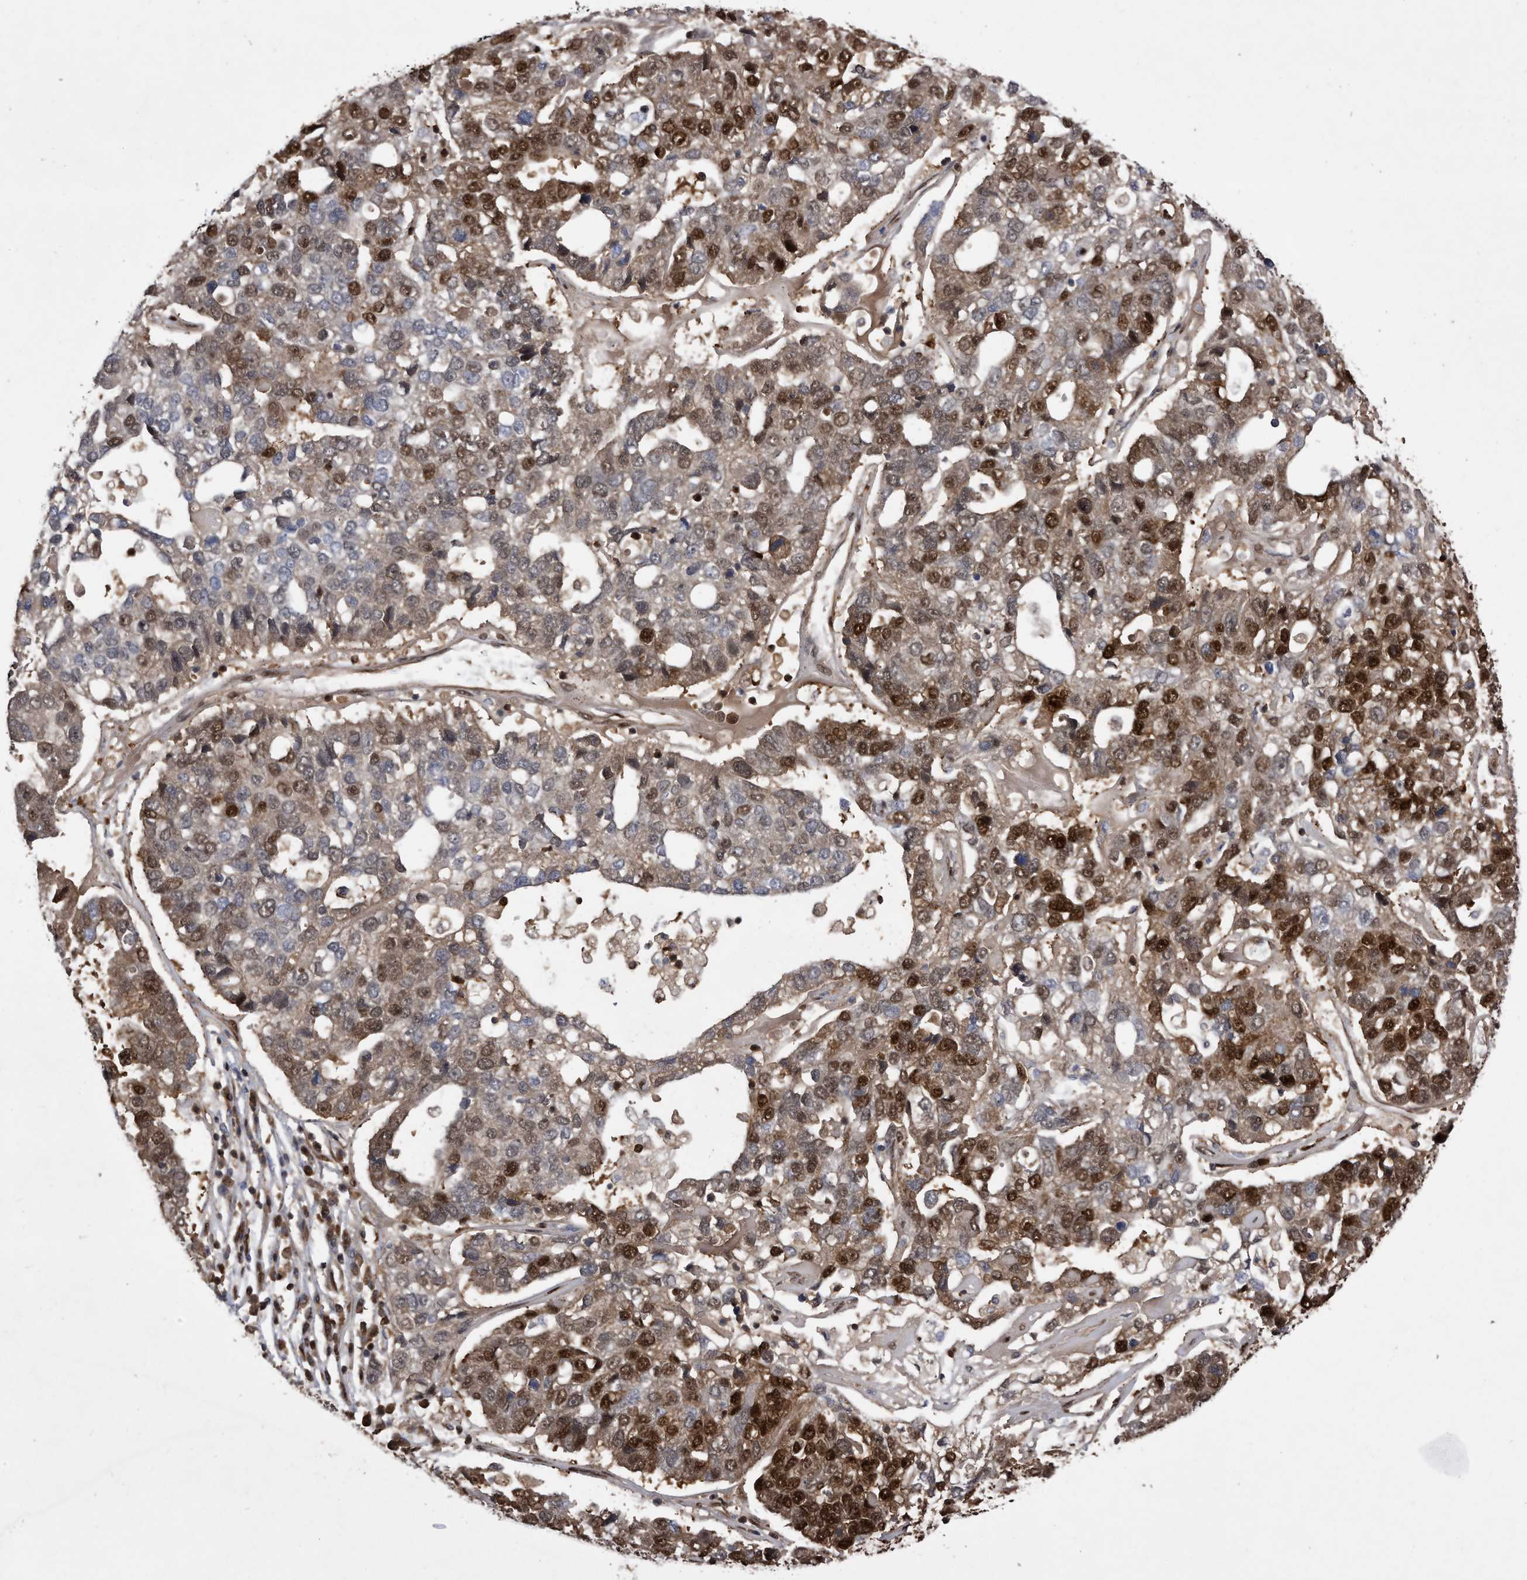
{"staining": {"intensity": "strong", "quantity": "25%-75%", "location": "nuclear"}, "tissue": "pancreatic cancer", "cell_type": "Tumor cells", "image_type": "cancer", "snomed": [{"axis": "morphology", "description": "Adenocarcinoma, NOS"}, {"axis": "topography", "description": "Pancreas"}], "caption": "Immunohistochemical staining of pancreatic adenocarcinoma demonstrates high levels of strong nuclear protein expression in about 25%-75% of tumor cells.", "gene": "RAD23B", "patient": {"sex": "female", "age": 61}}